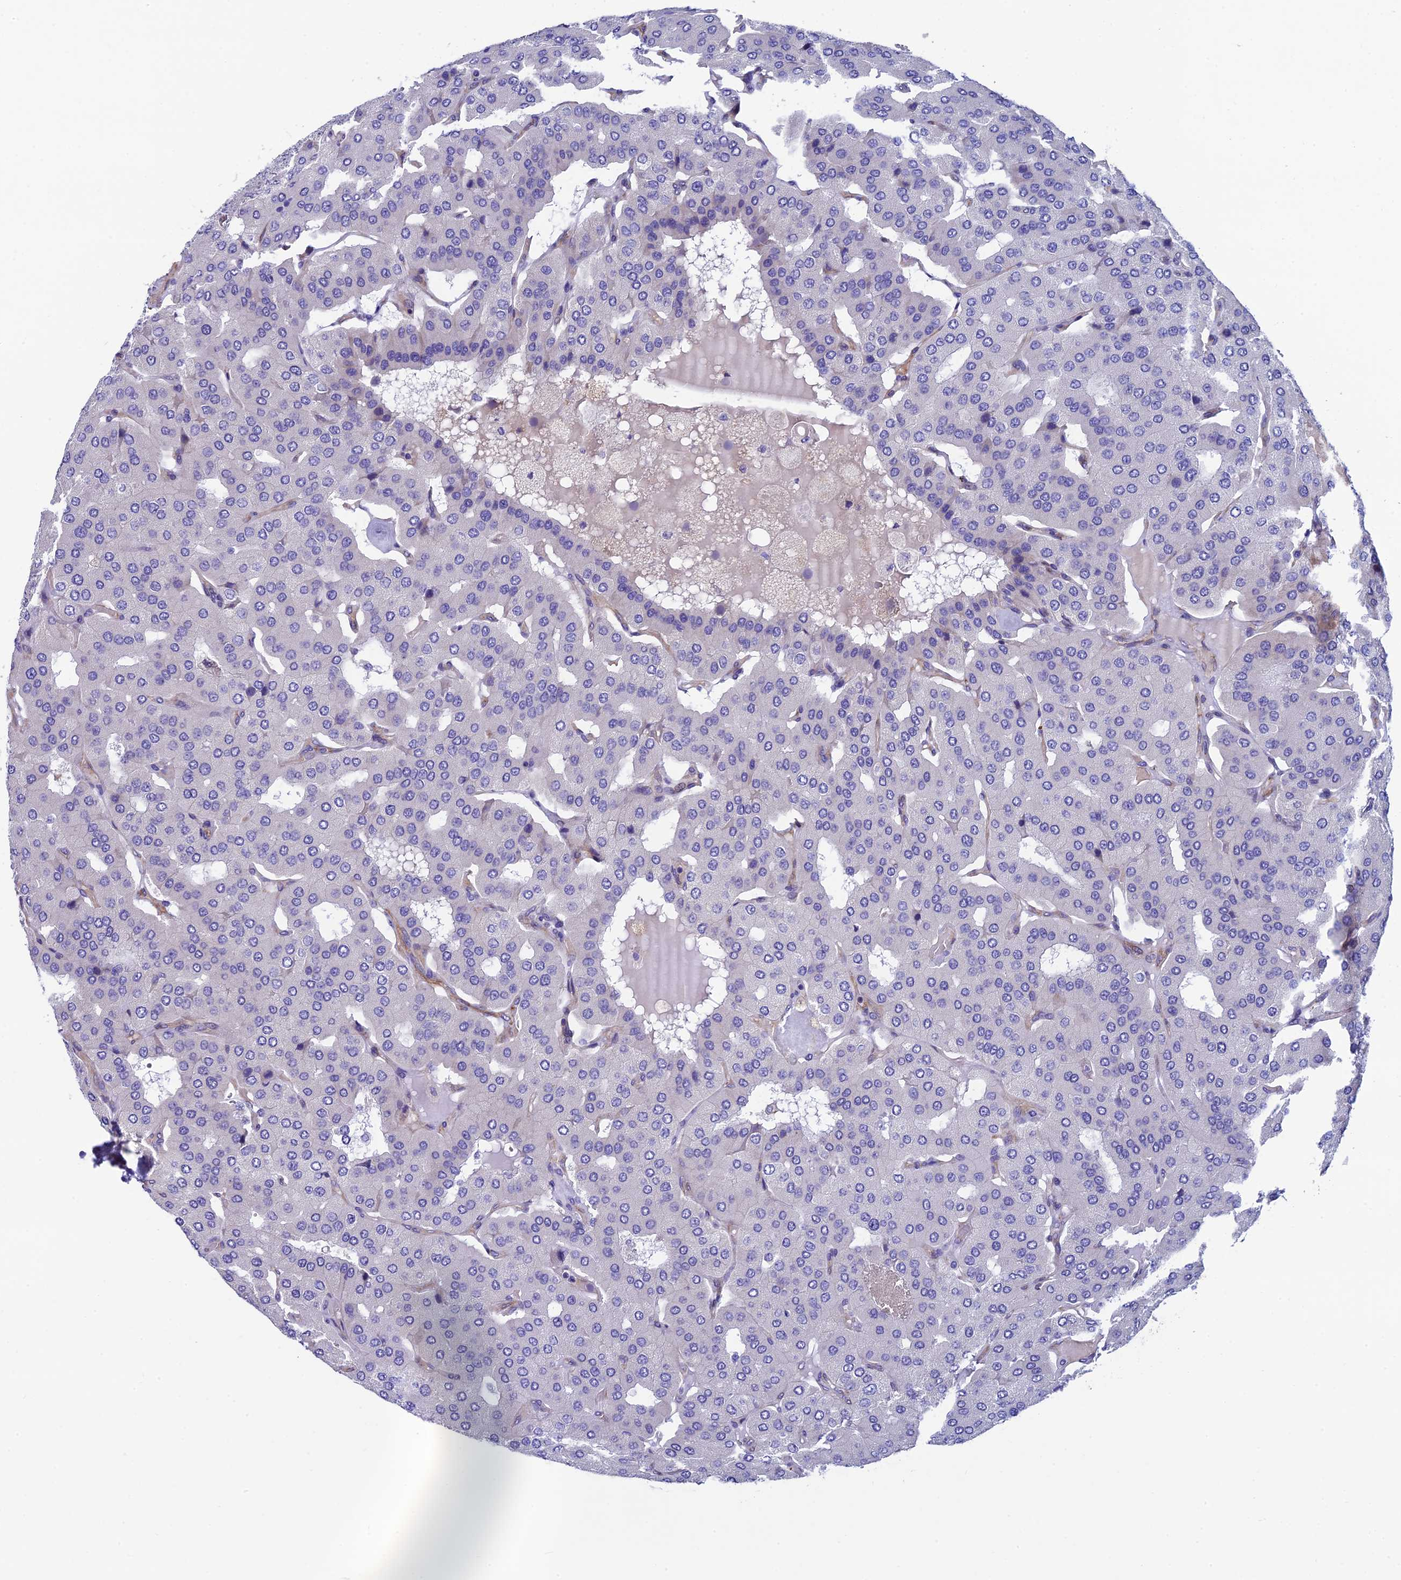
{"staining": {"intensity": "negative", "quantity": "none", "location": "none"}, "tissue": "parathyroid gland", "cell_type": "Glandular cells", "image_type": "normal", "snomed": [{"axis": "morphology", "description": "Normal tissue, NOS"}, {"axis": "morphology", "description": "Adenoma, NOS"}, {"axis": "topography", "description": "Parathyroid gland"}], "caption": "Immunohistochemistry (IHC) image of unremarkable human parathyroid gland stained for a protein (brown), which demonstrates no staining in glandular cells. Brightfield microscopy of IHC stained with DAB (brown) and hematoxylin (blue), captured at high magnification.", "gene": "MACIR", "patient": {"sex": "female", "age": 86}}